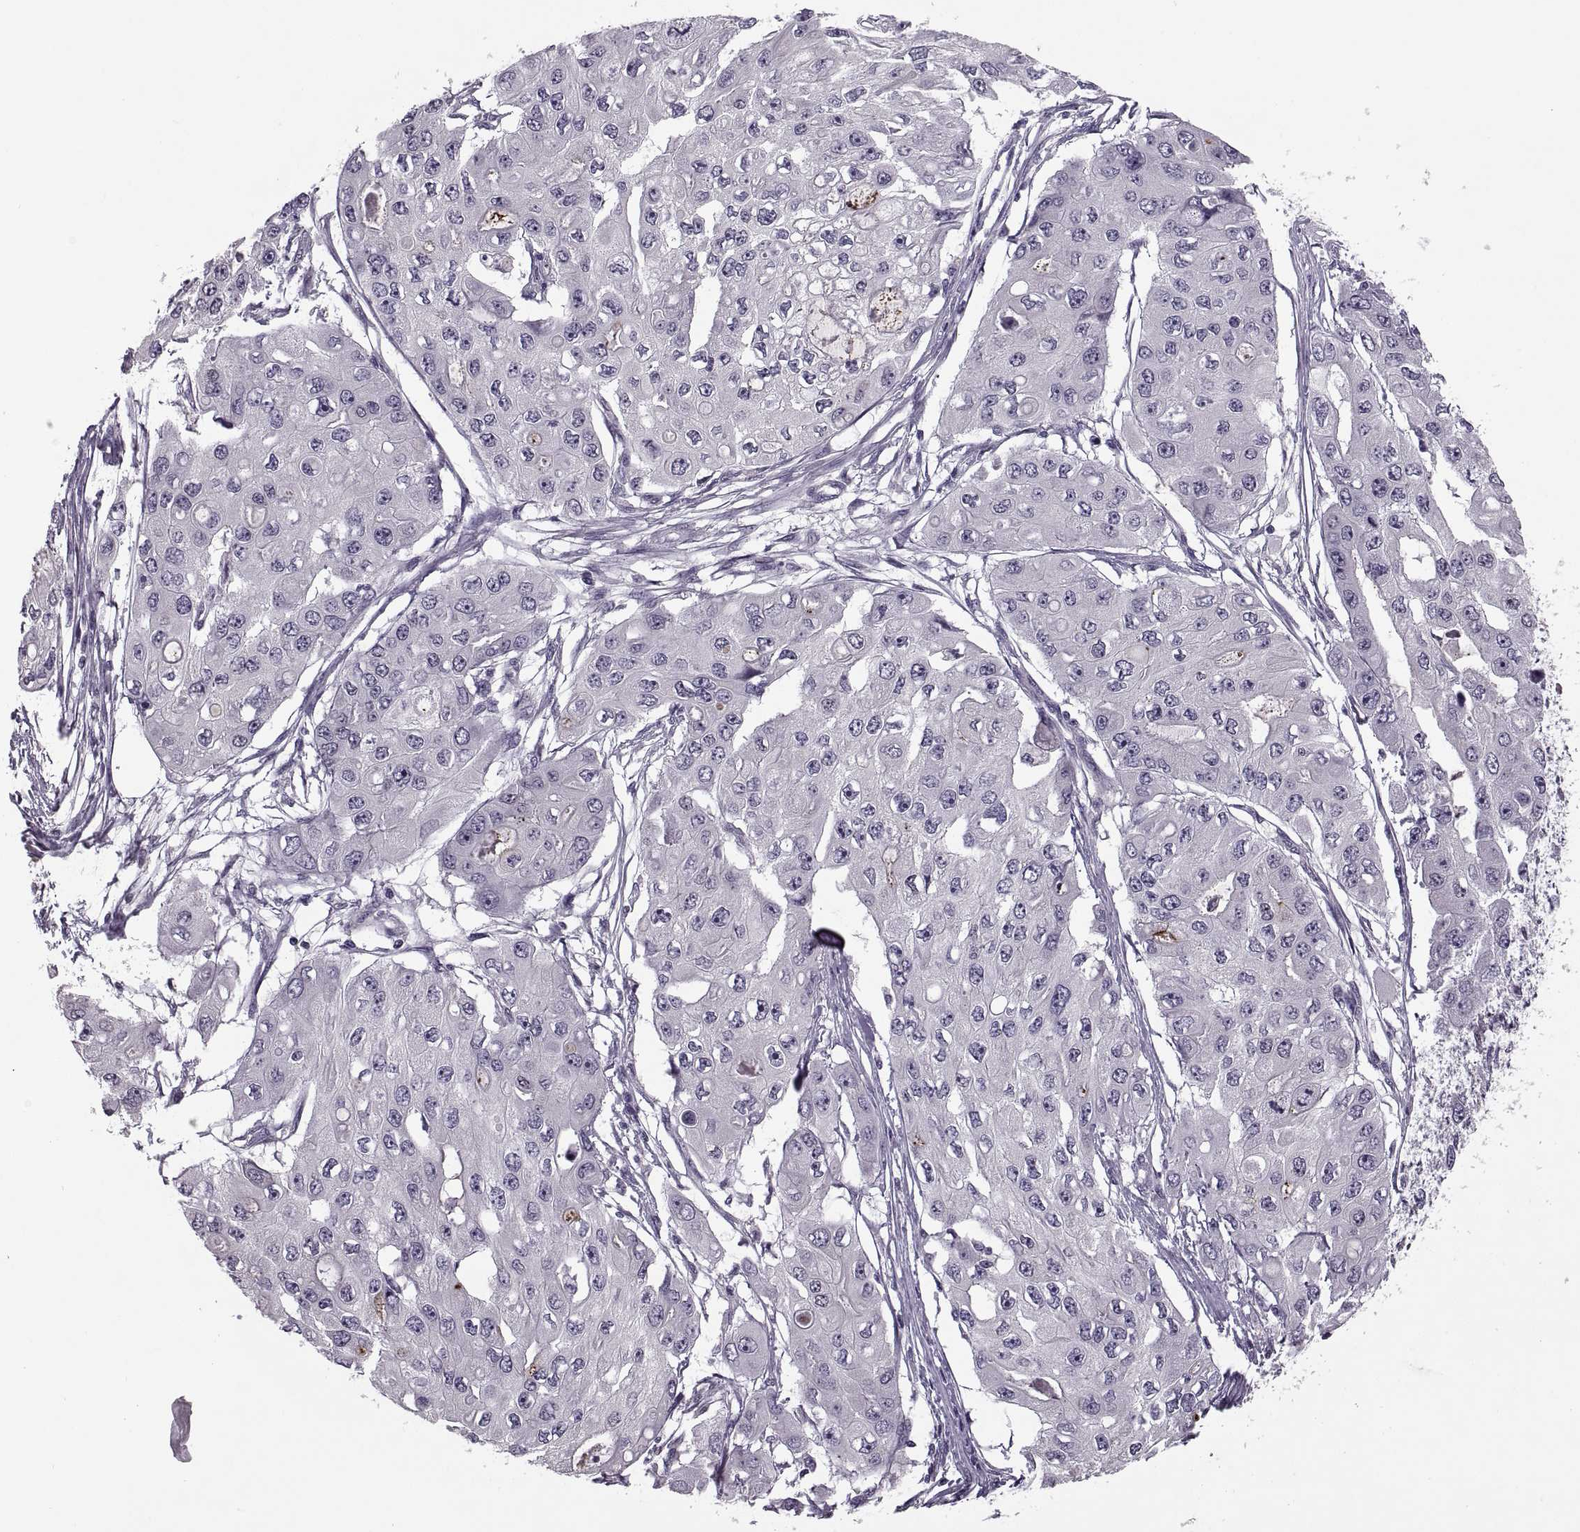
{"staining": {"intensity": "negative", "quantity": "none", "location": "none"}, "tissue": "ovarian cancer", "cell_type": "Tumor cells", "image_type": "cancer", "snomed": [{"axis": "morphology", "description": "Cystadenocarcinoma, serous, NOS"}, {"axis": "topography", "description": "Ovary"}], "caption": "Human ovarian cancer (serous cystadenocarcinoma) stained for a protein using immunohistochemistry exhibits no expression in tumor cells.", "gene": "CACNA1F", "patient": {"sex": "female", "age": 56}}